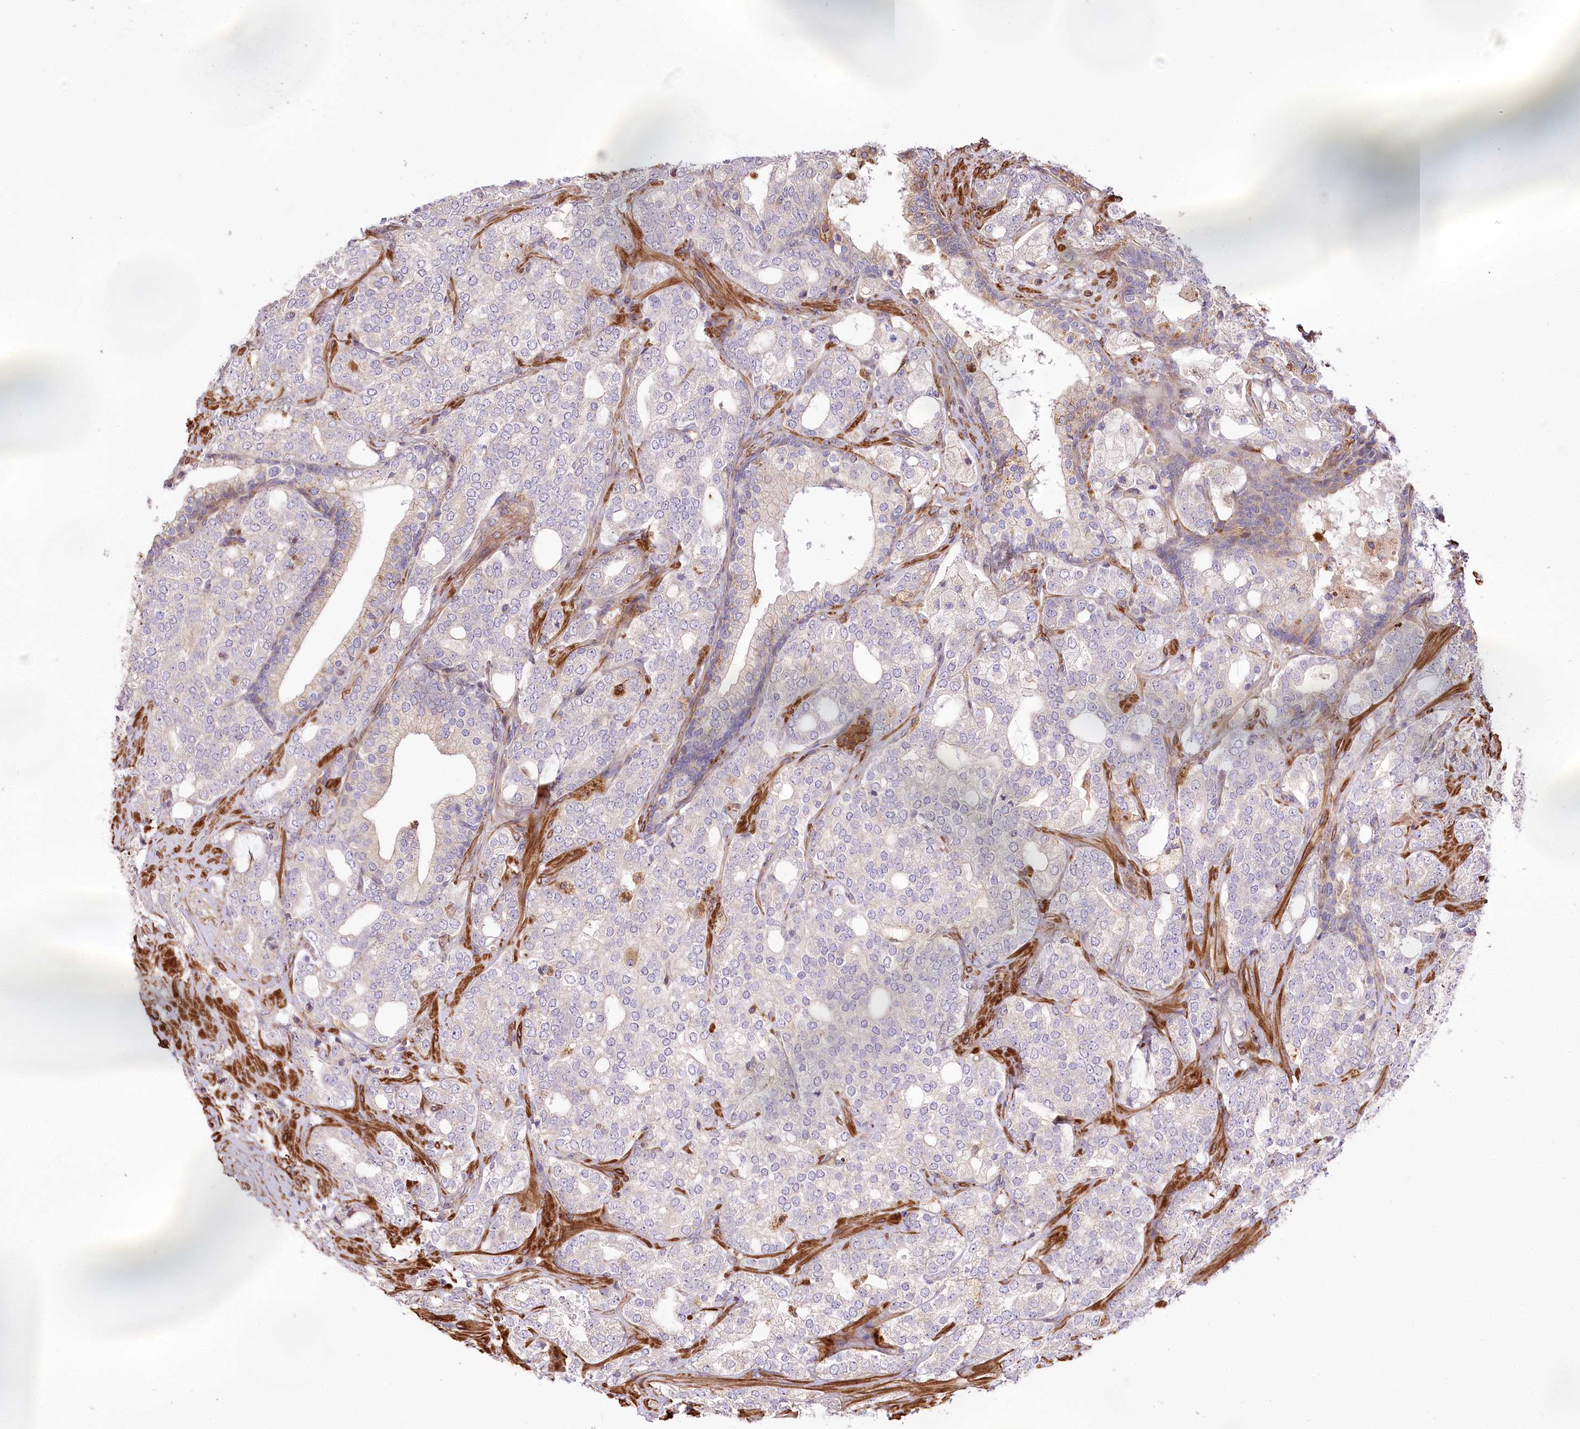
{"staining": {"intensity": "negative", "quantity": "none", "location": "none"}, "tissue": "prostate cancer", "cell_type": "Tumor cells", "image_type": "cancer", "snomed": [{"axis": "morphology", "description": "Adenocarcinoma, High grade"}, {"axis": "topography", "description": "Prostate"}], "caption": "This is a photomicrograph of immunohistochemistry staining of high-grade adenocarcinoma (prostate), which shows no staining in tumor cells.", "gene": "RNF24", "patient": {"sex": "male", "age": 64}}